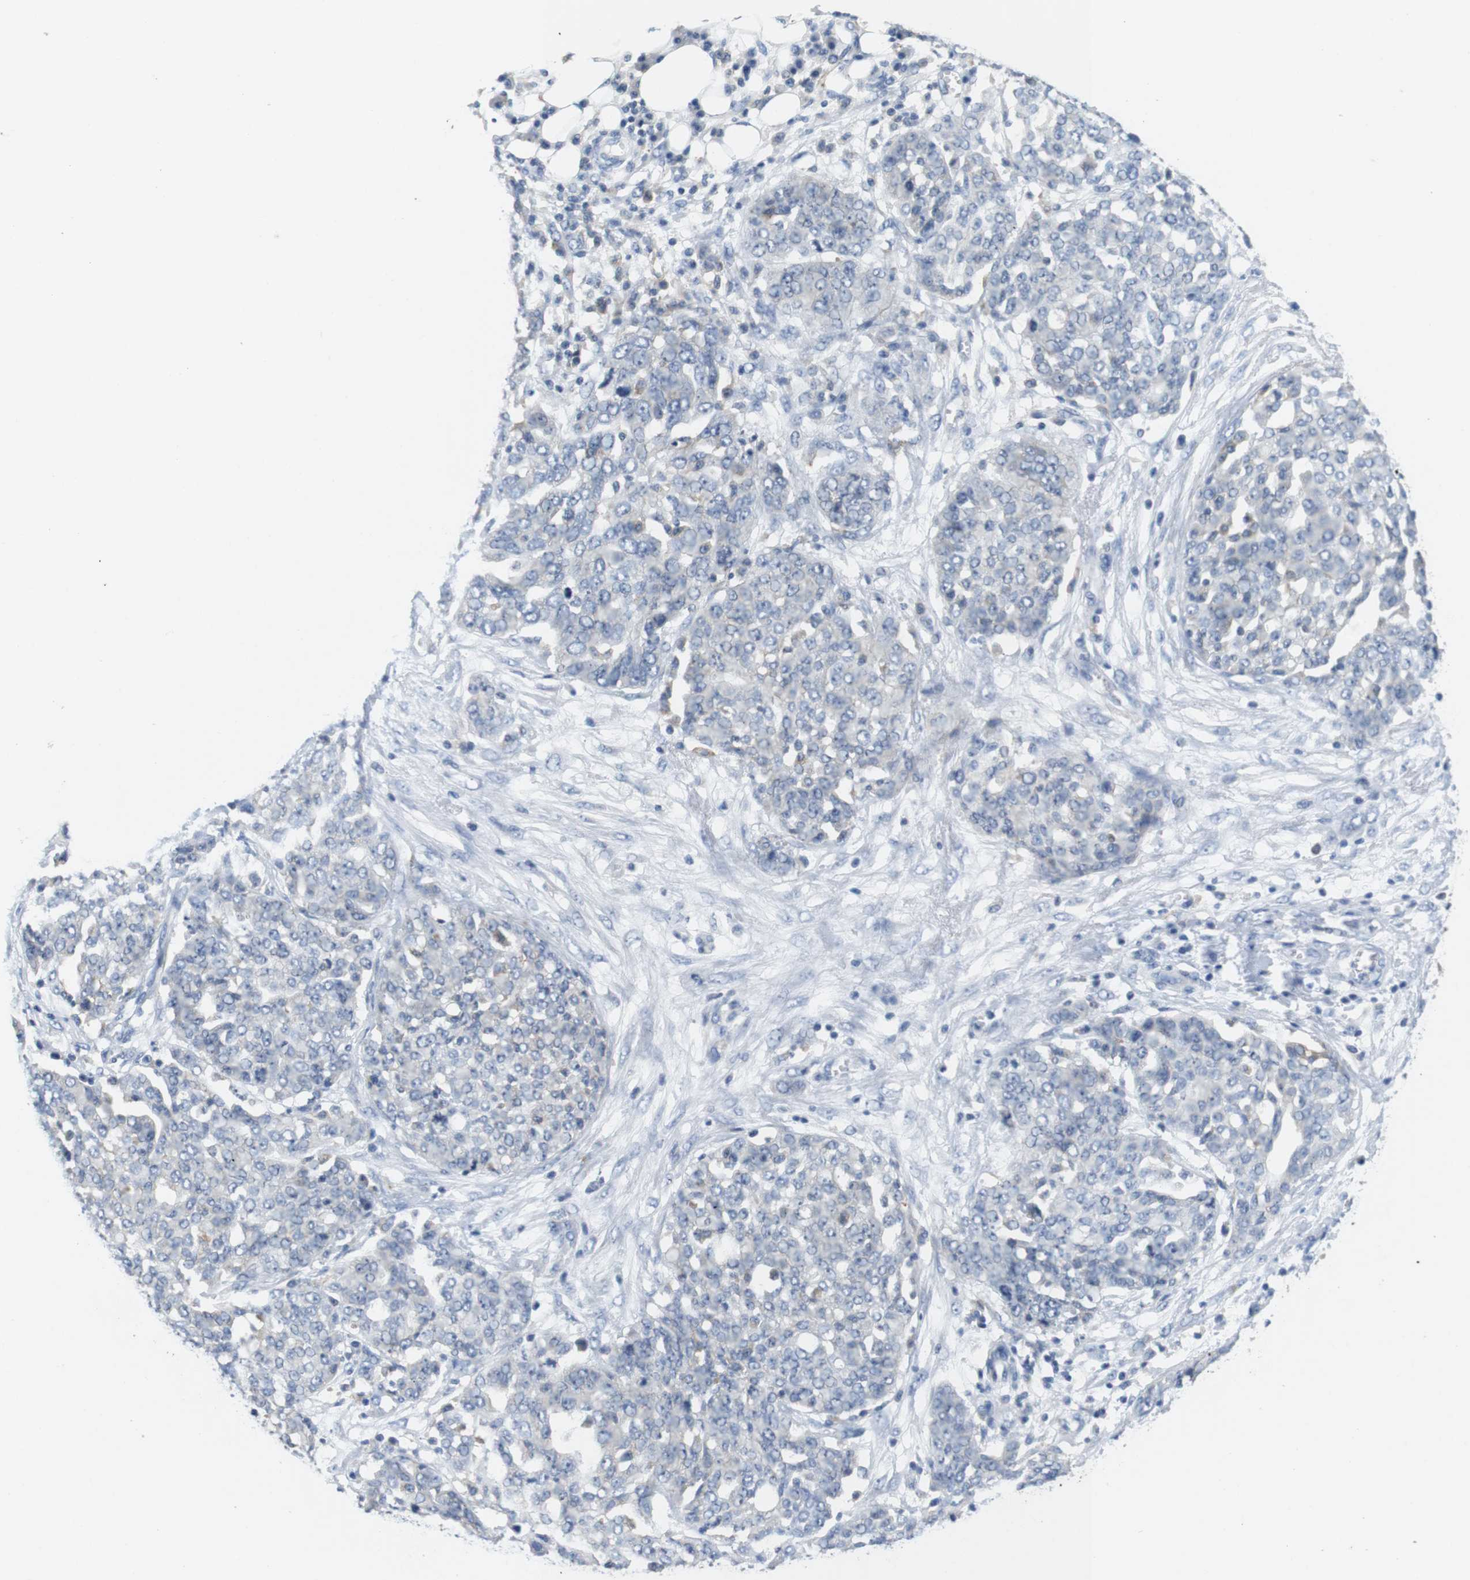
{"staining": {"intensity": "negative", "quantity": "none", "location": "none"}, "tissue": "ovarian cancer", "cell_type": "Tumor cells", "image_type": "cancer", "snomed": [{"axis": "morphology", "description": "Cystadenocarcinoma, serous, NOS"}, {"axis": "topography", "description": "Soft tissue"}, {"axis": "topography", "description": "Ovary"}], "caption": "A photomicrograph of ovarian cancer (serous cystadenocarcinoma) stained for a protein reveals no brown staining in tumor cells. (Stains: DAB (3,3'-diaminobenzidine) immunohistochemistry with hematoxylin counter stain, Microscopy: brightfield microscopy at high magnification).", "gene": "CNGA2", "patient": {"sex": "female", "age": 57}}